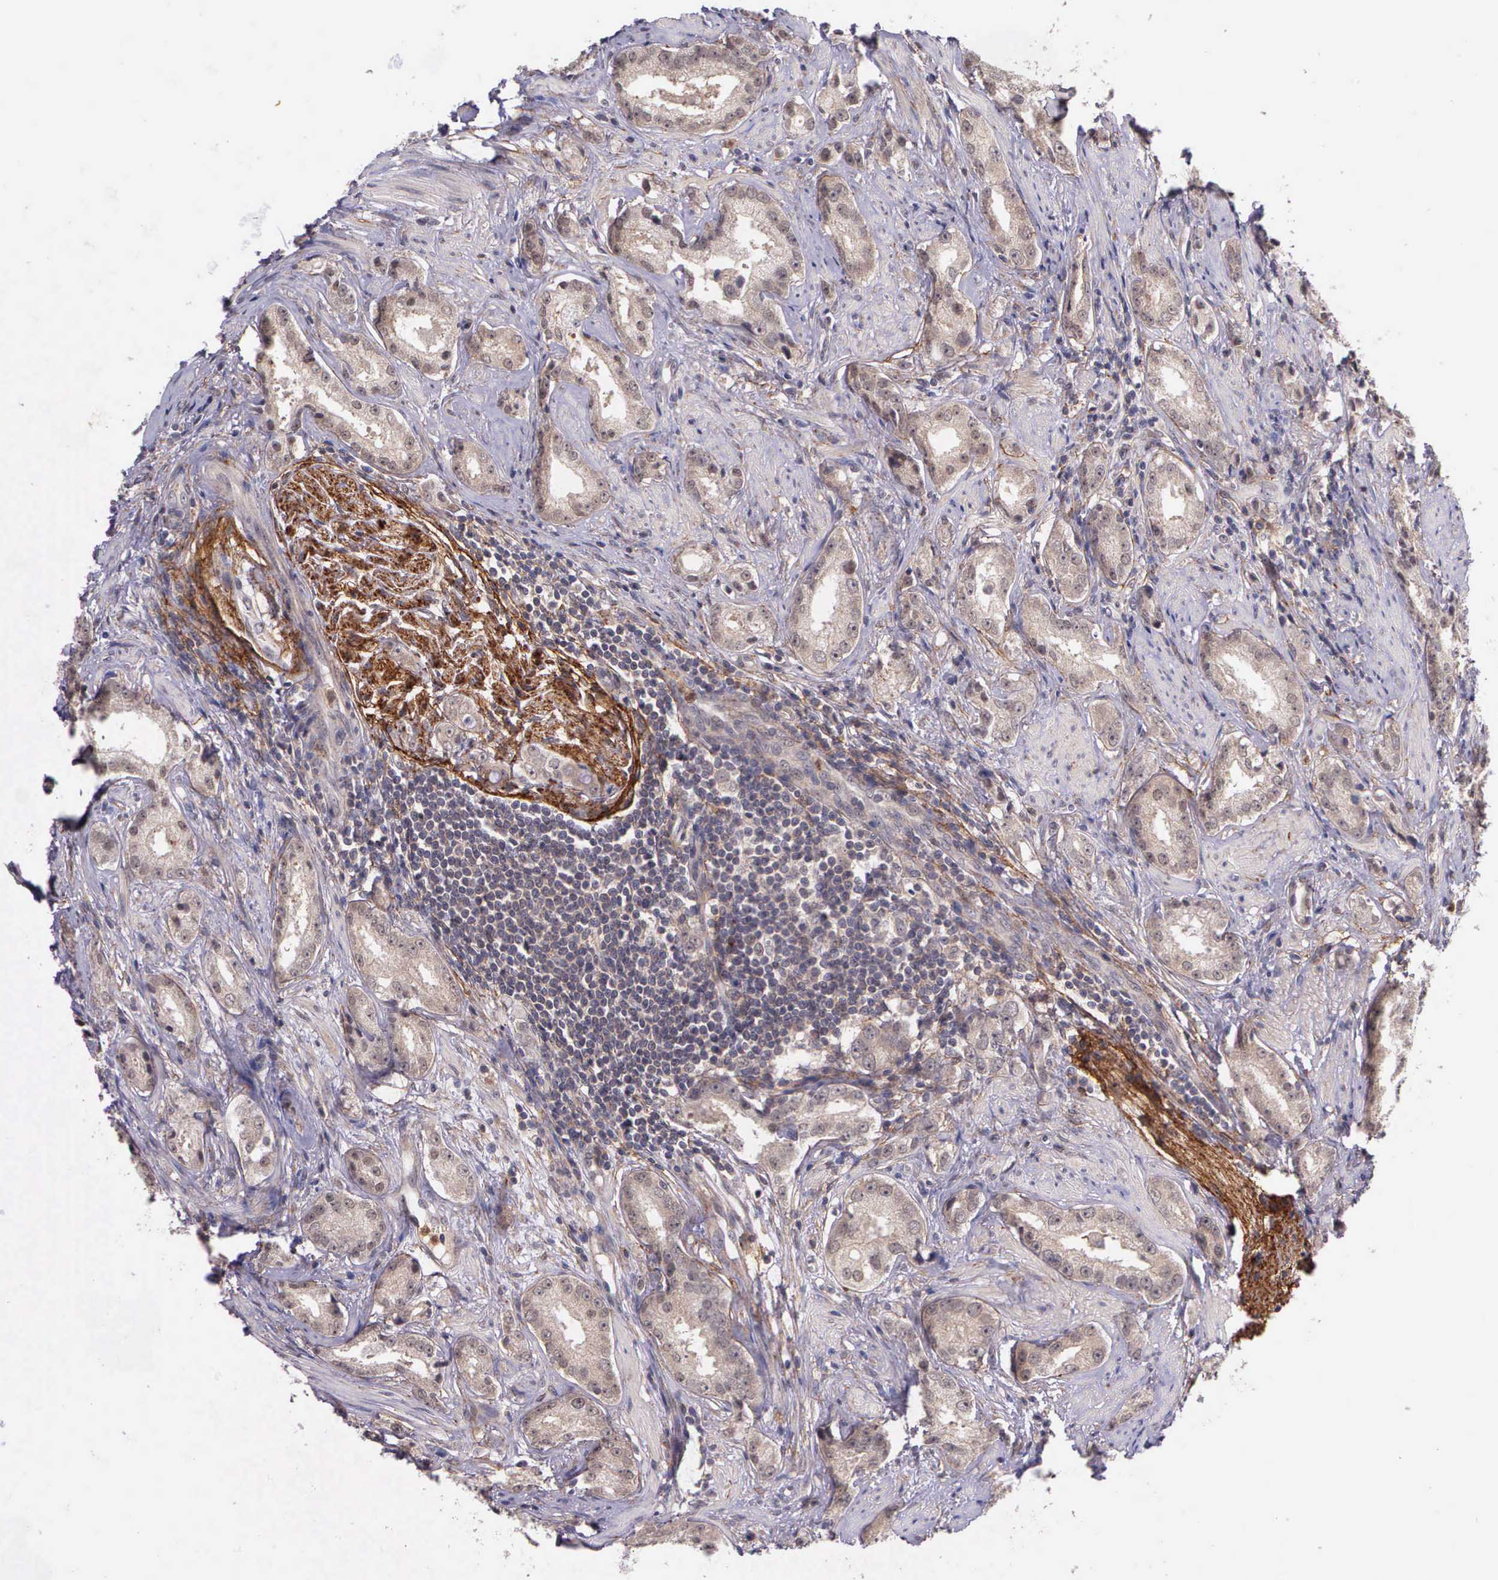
{"staining": {"intensity": "negative", "quantity": "none", "location": "none"}, "tissue": "prostate cancer", "cell_type": "Tumor cells", "image_type": "cancer", "snomed": [{"axis": "morphology", "description": "Adenocarcinoma, Medium grade"}, {"axis": "topography", "description": "Prostate"}], "caption": "Prostate cancer was stained to show a protein in brown. There is no significant staining in tumor cells.", "gene": "PRICKLE3", "patient": {"sex": "male", "age": 53}}